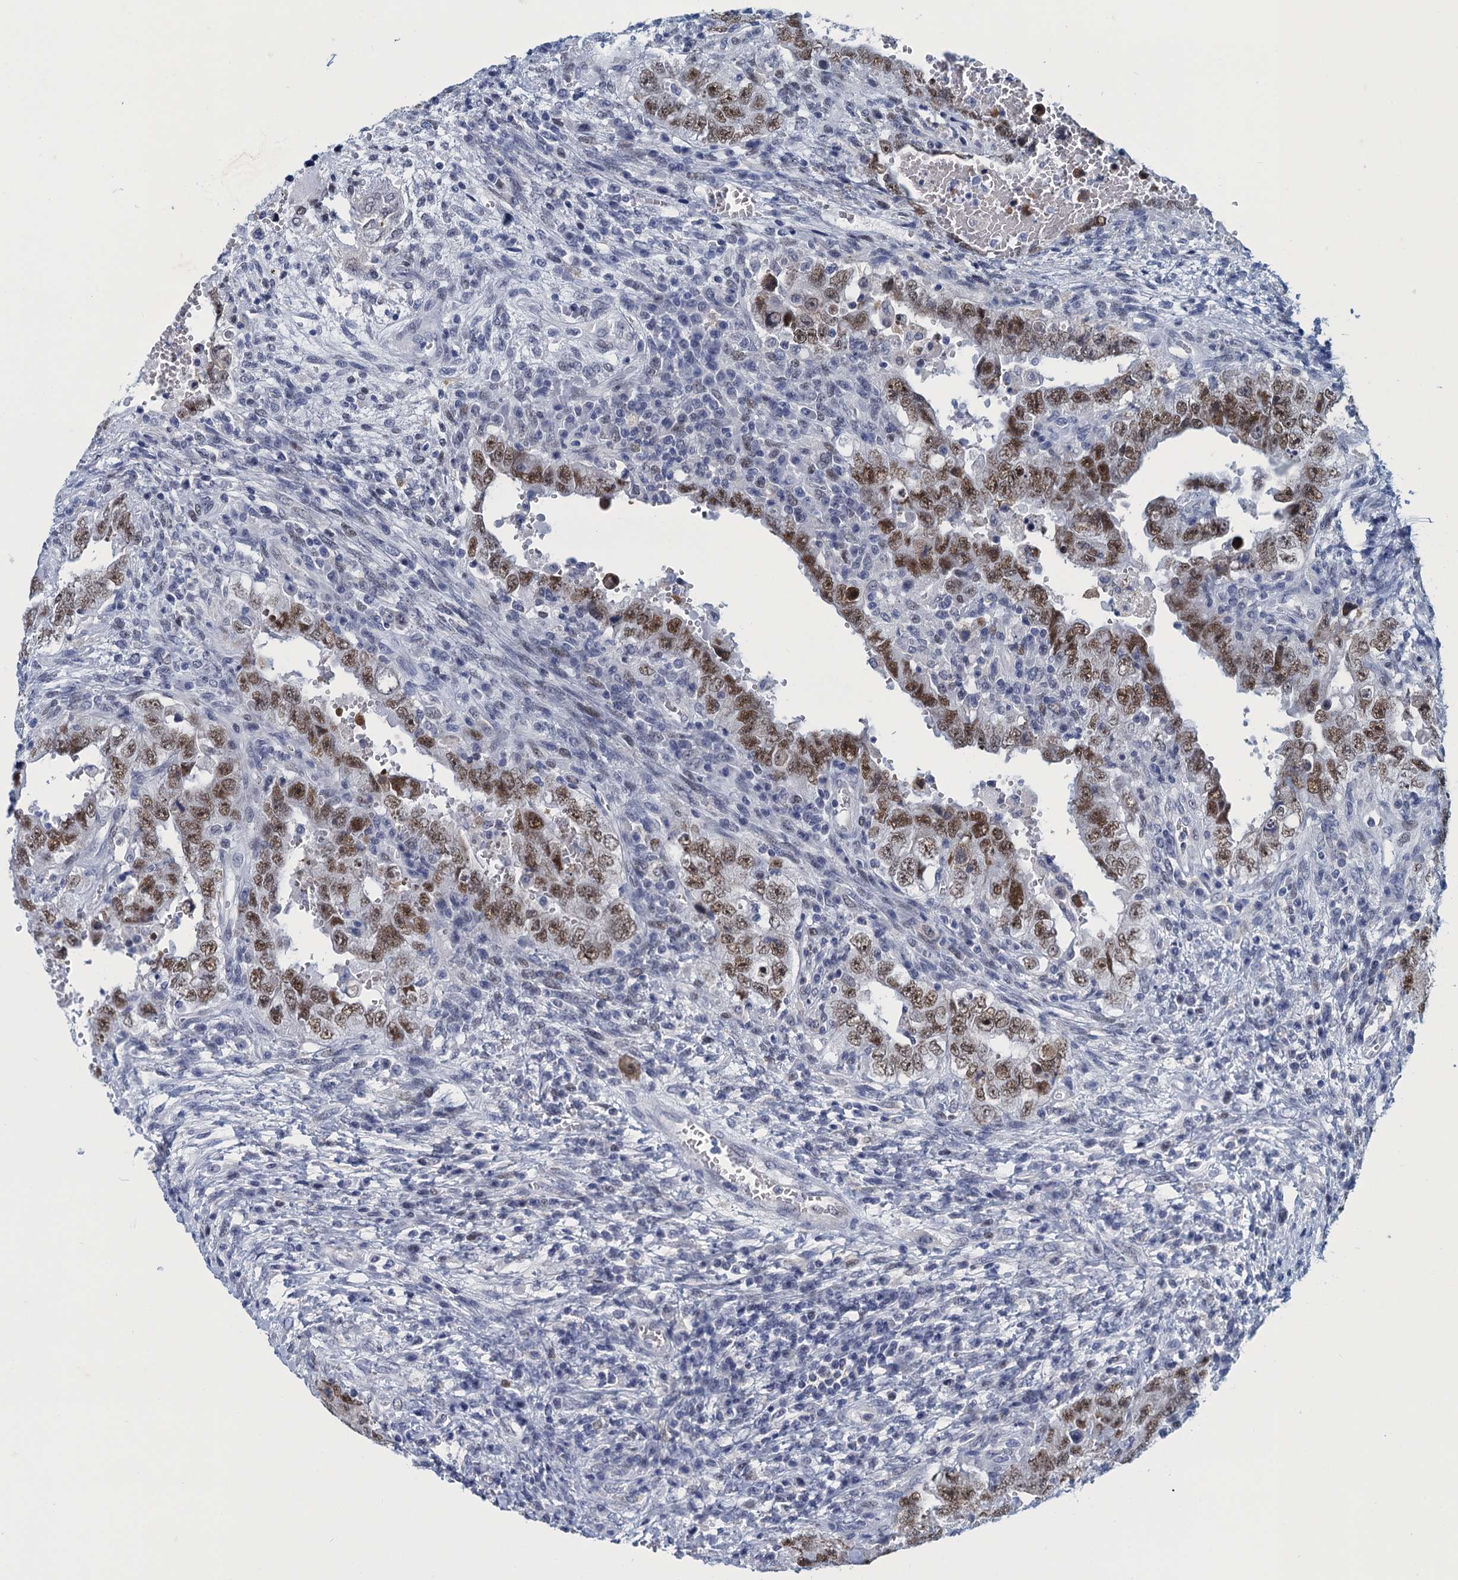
{"staining": {"intensity": "moderate", "quantity": ">75%", "location": "nuclear"}, "tissue": "testis cancer", "cell_type": "Tumor cells", "image_type": "cancer", "snomed": [{"axis": "morphology", "description": "Carcinoma, Embryonal, NOS"}, {"axis": "topography", "description": "Testis"}], "caption": "Immunohistochemistry (DAB) staining of embryonal carcinoma (testis) demonstrates moderate nuclear protein expression in approximately >75% of tumor cells.", "gene": "GINS3", "patient": {"sex": "male", "age": 26}}